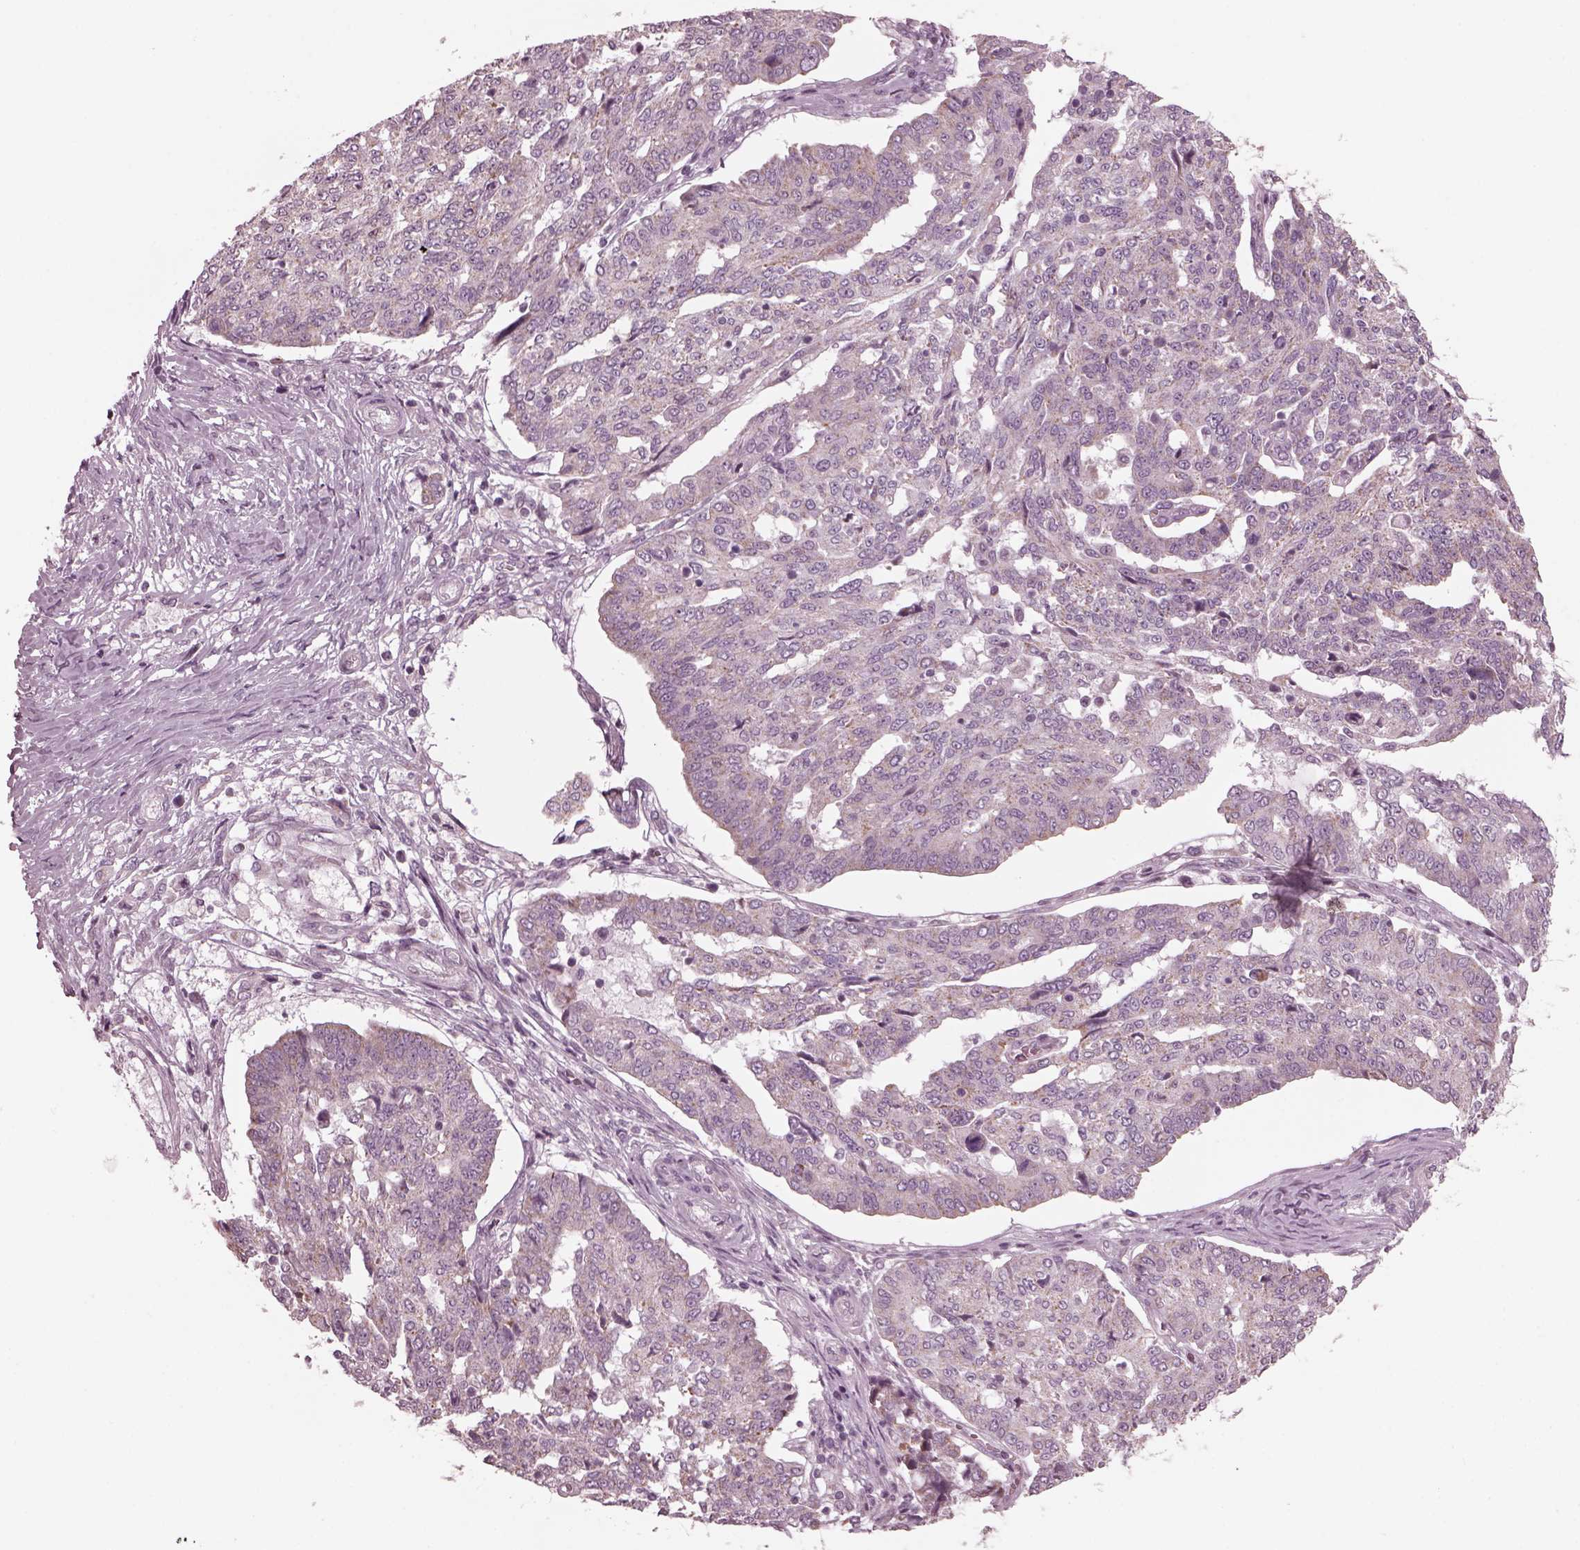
{"staining": {"intensity": "negative", "quantity": "none", "location": "none"}, "tissue": "ovarian cancer", "cell_type": "Tumor cells", "image_type": "cancer", "snomed": [{"axis": "morphology", "description": "Cystadenocarcinoma, serous, NOS"}, {"axis": "topography", "description": "Ovary"}], "caption": "Protein analysis of serous cystadenocarcinoma (ovarian) shows no significant positivity in tumor cells. (IHC, brightfield microscopy, high magnification).", "gene": "CELSR3", "patient": {"sex": "female", "age": 67}}